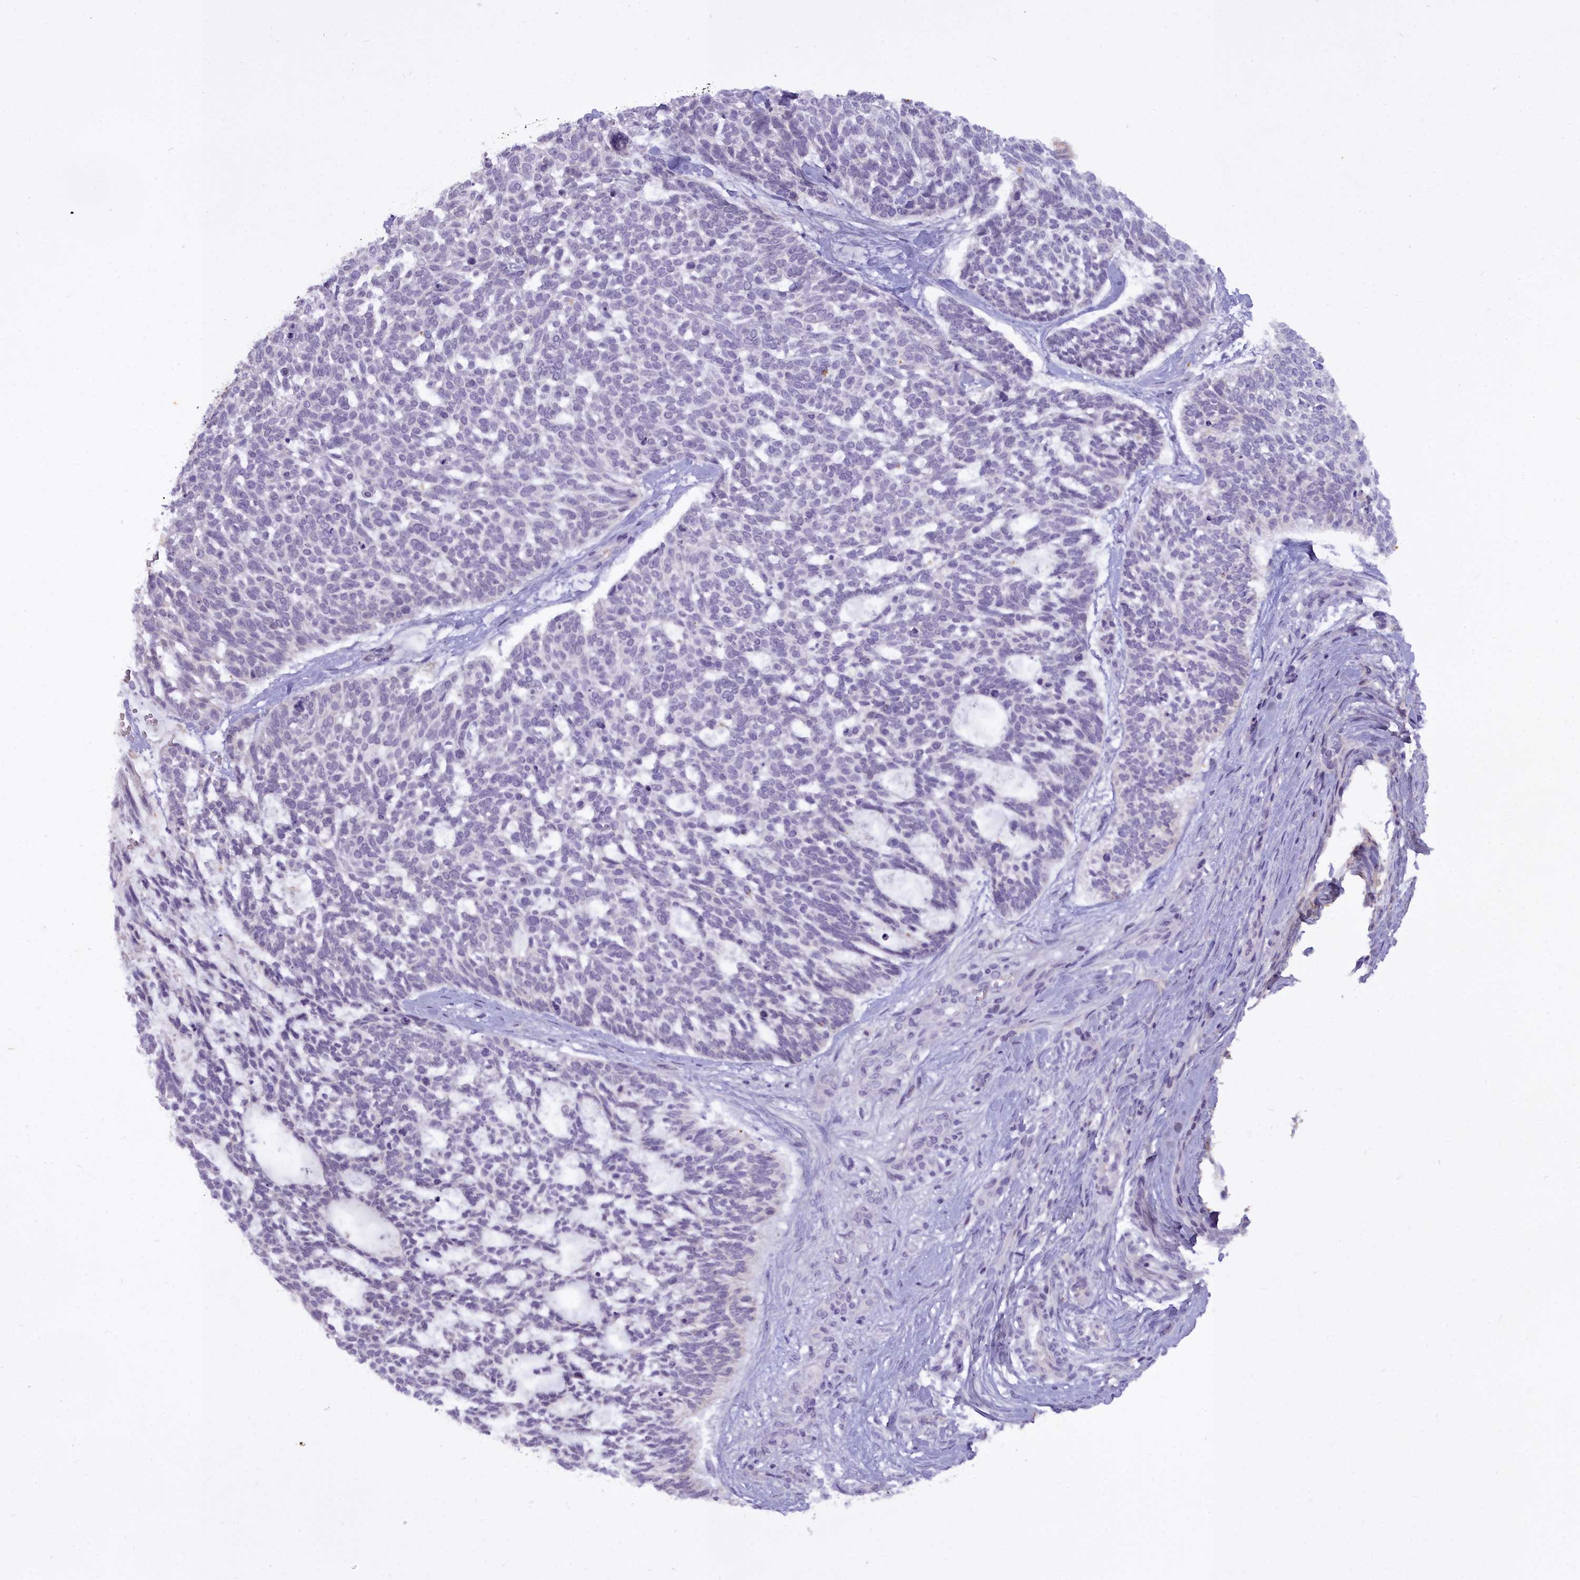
{"staining": {"intensity": "negative", "quantity": "none", "location": "none"}, "tissue": "skin cancer", "cell_type": "Tumor cells", "image_type": "cancer", "snomed": [{"axis": "morphology", "description": "Basal cell carcinoma"}, {"axis": "topography", "description": "Skin"}], "caption": "Photomicrograph shows no protein staining in tumor cells of skin basal cell carcinoma tissue.", "gene": "OSTN", "patient": {"sex": "male", "age": 88}}